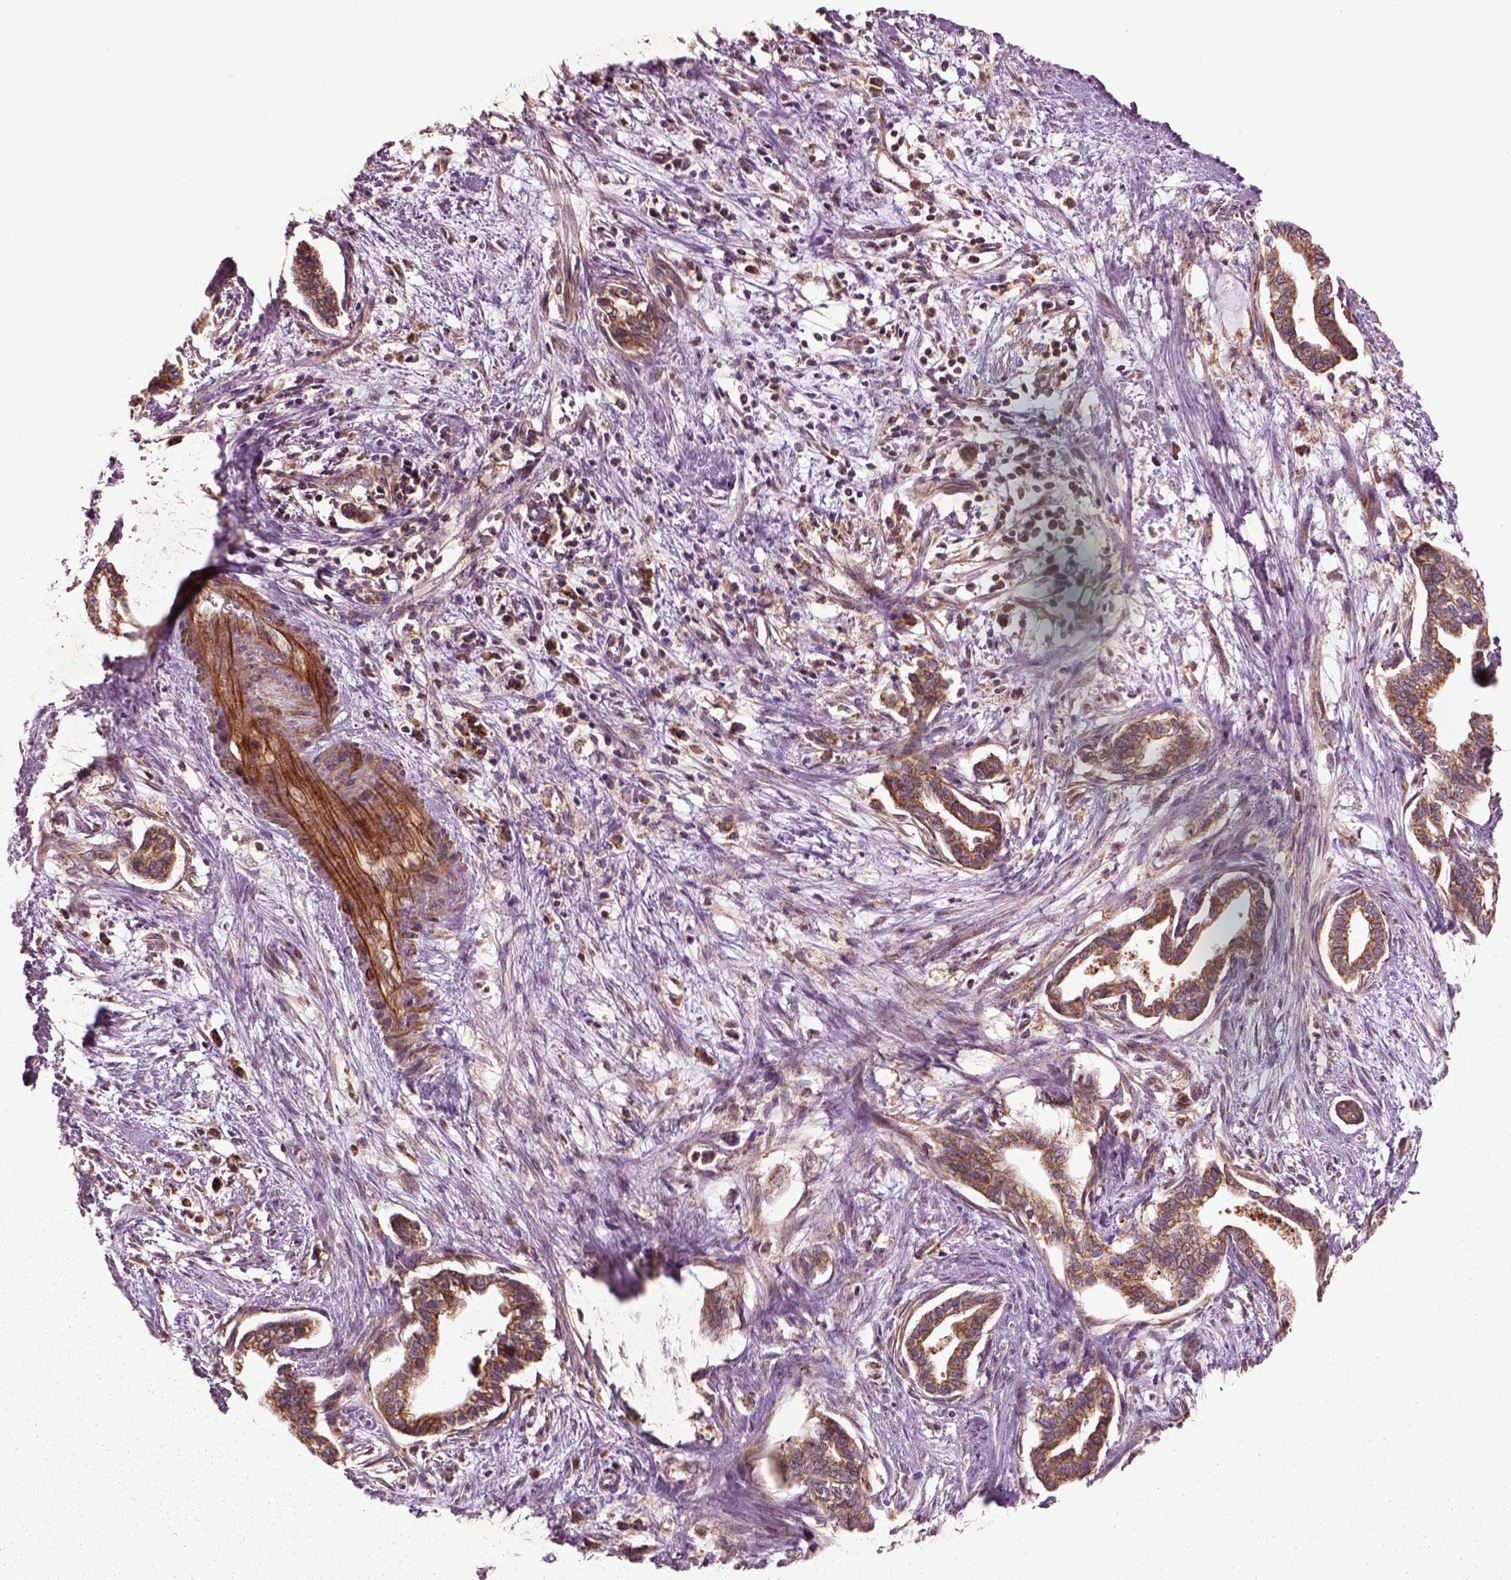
{"staining": {"intensity": "moderate", "quantity": ">75%", "location": "cytoplasmic/membranous"}, "tissue": "cervical cancer", "cell_type": "Tumor cells", "image_type": "cancer", "snomed": [{"axis": "morphology", "description": "Adenocarcinoma, NOS"}, {"axis": "topography", "description": "Cervix"}], "caption": "Immunohistochemistry image of adenocarcinoma (cervical) stained for a protein (brown), which demonstrates medium levels of moderate cytoplasmic/membranous staining in about >75% of tumor cells.", "gene": "SLC25A5", "patient": {"sex": "female", "age": 62}}